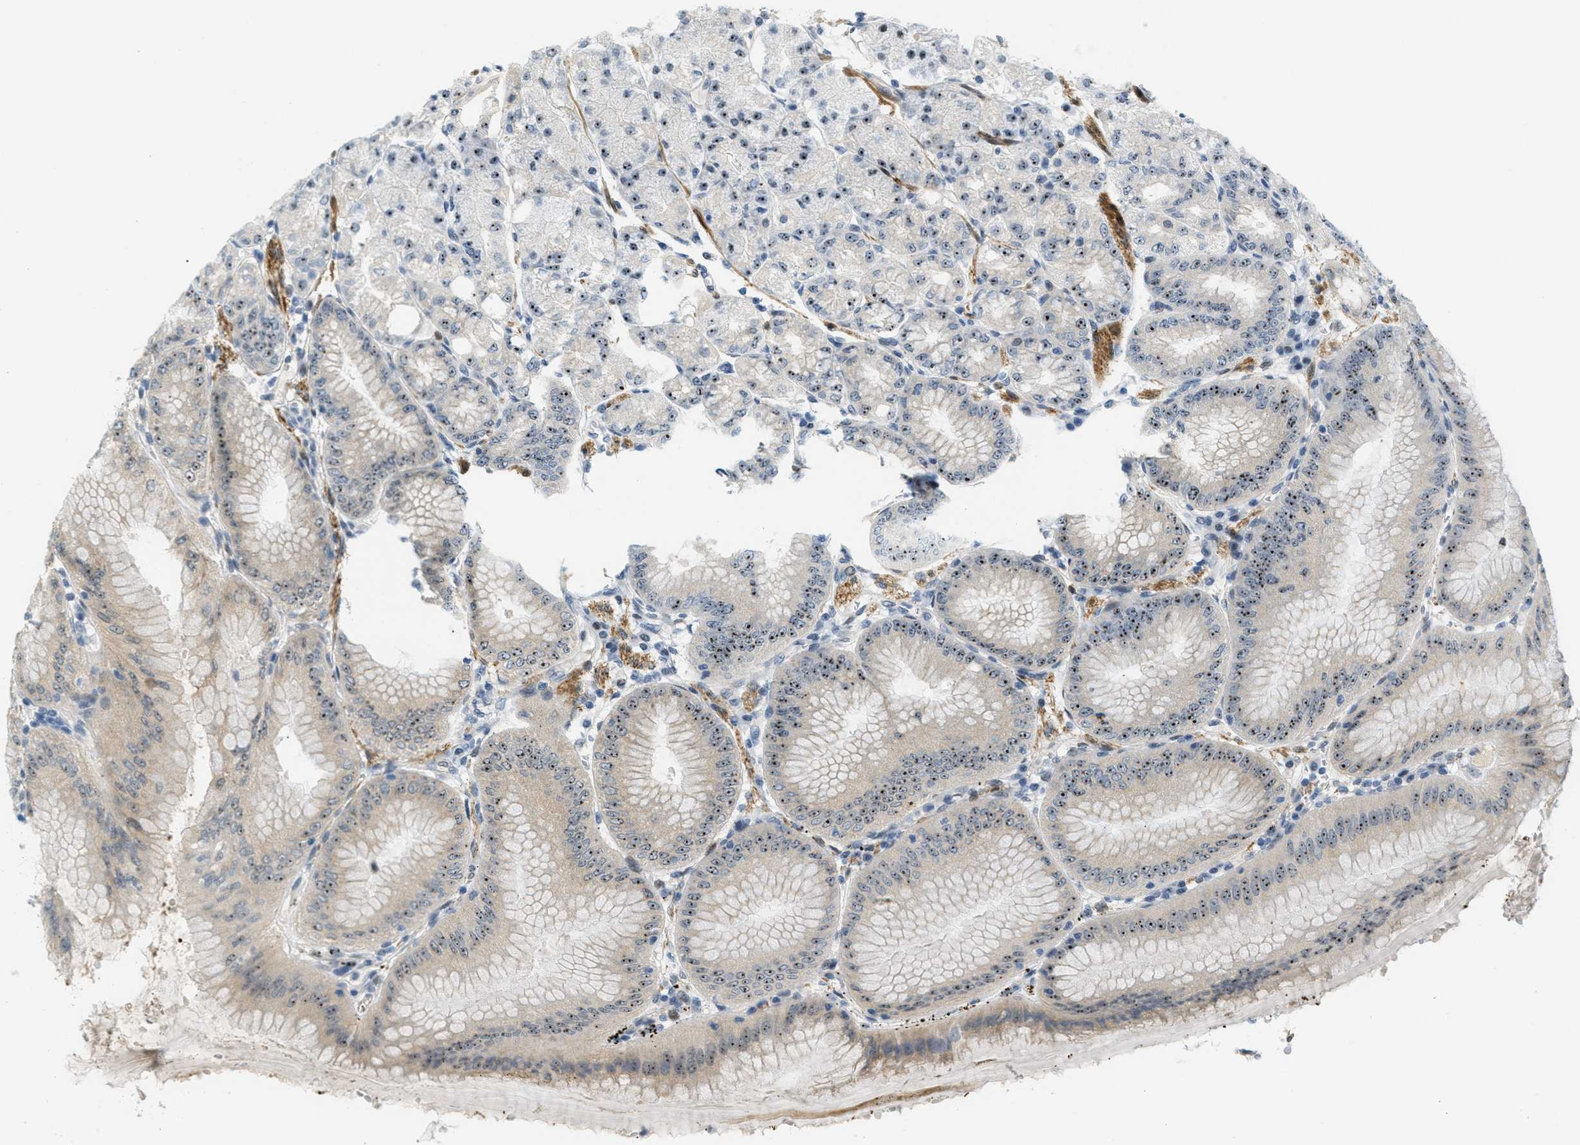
{"staining": {"intensity": "strong", "quantity": "25%-75%", "location": "nuclear"}, "tissue": "stomach", "cell_type": "Glandular cells", "image_type": "normal", "snomed": [{"axis": "morphology", "description": "Normal tissue, NOS"}, {"axis": "topography", "description": "Stomach, lower"}], "caption": "Human stomach stained for a protein (brown) shows strong nuclear positive expression in approximately 25%-75% of glandular cells.", "gene": "ZDHHC23", "patient": {"sex": "male", "age": 71}}